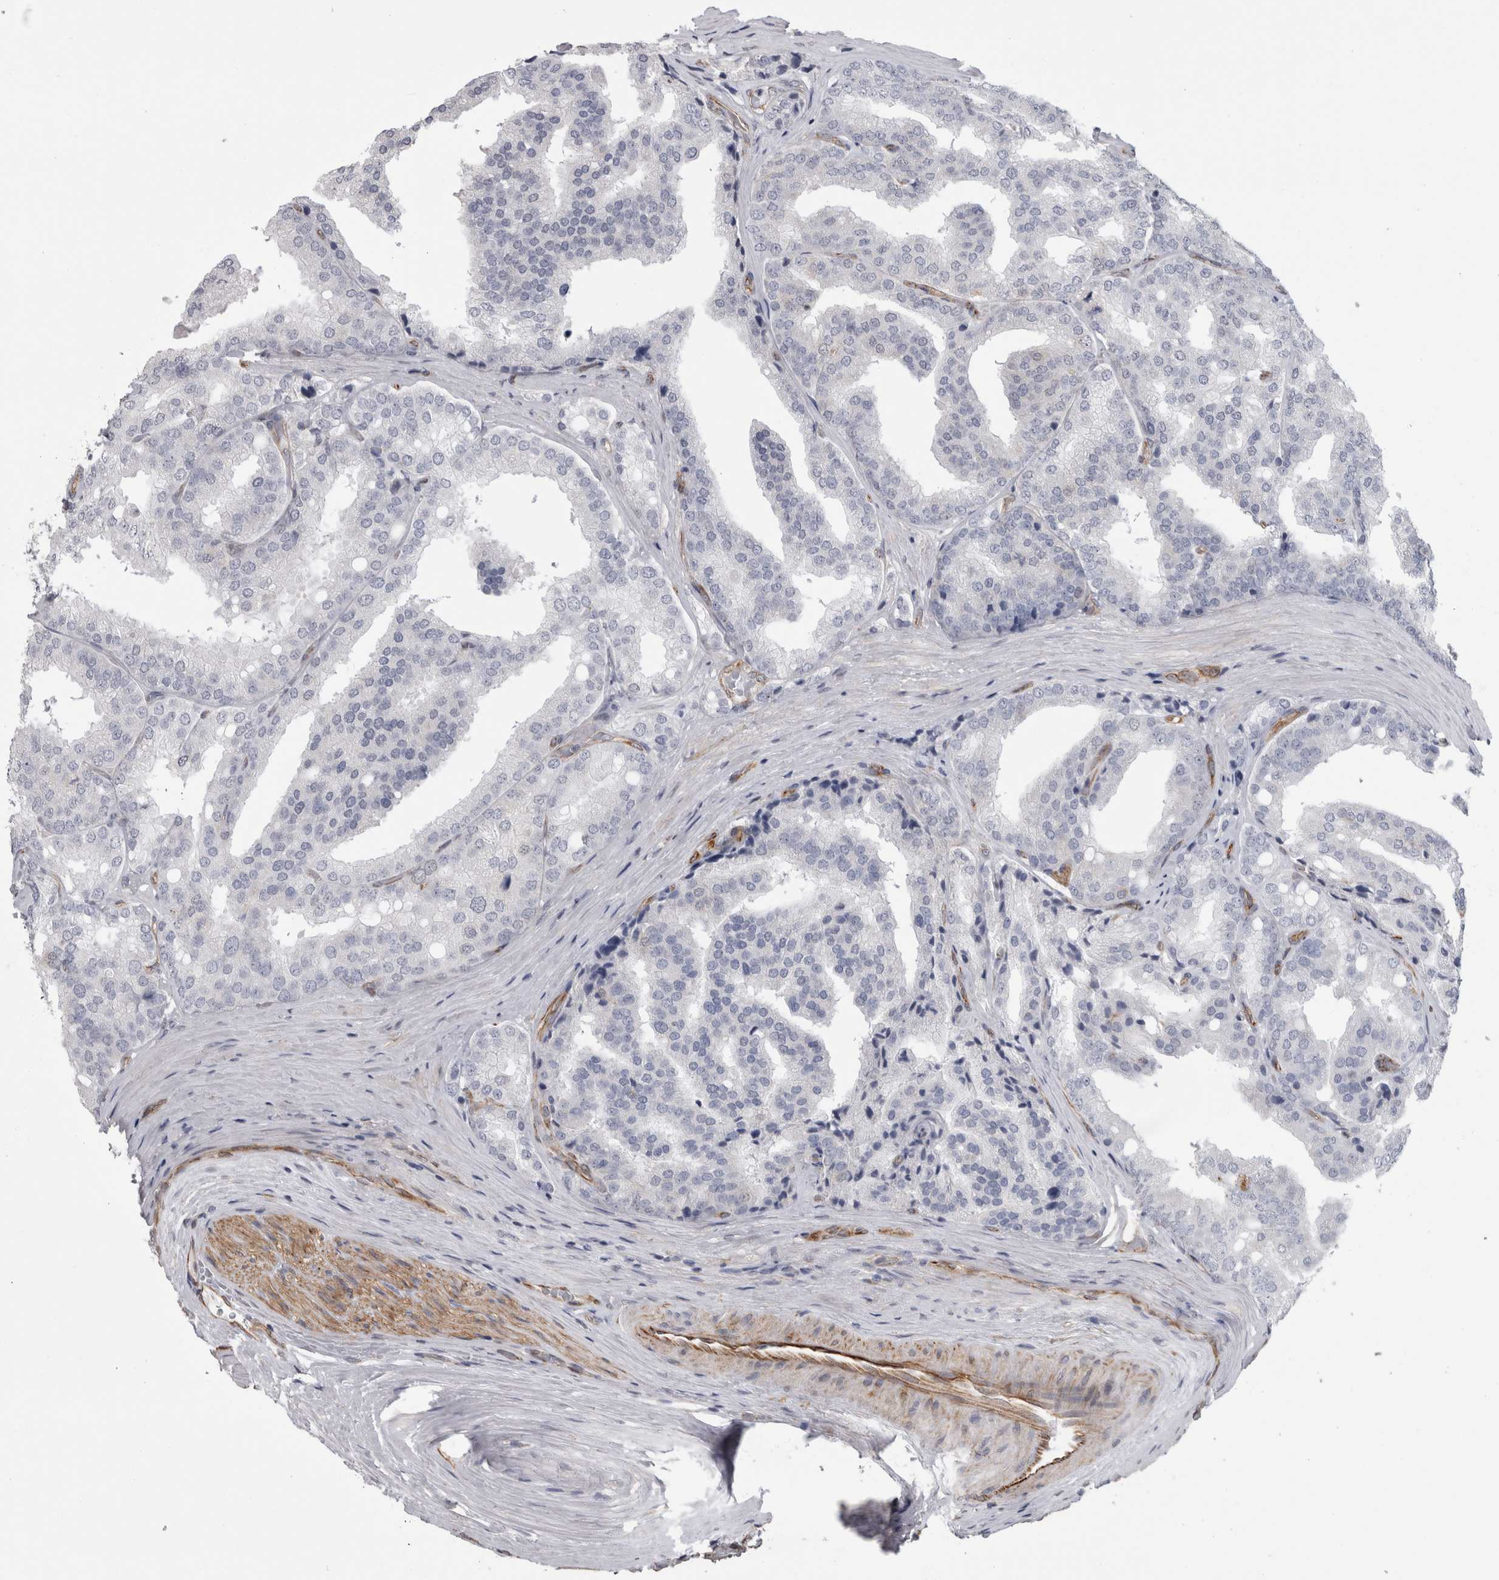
{"staining": {"intensity": "negative", "quantity": "none", "location": "none"}, "tissue": "prostate cancer", "cell_type": "Tumor cells", "image_type": "cancer", "snomed": [{"axis": "morphology", "description": "Adenocarcinoma, High grade"}, {"axis": "topography", "description": "Prostate"}], "caption": "A histopathology image of human high-grade adenocarcinoma (prostate) is negative for staining in tumor cells.", "gene": "ACOT7", "patient": {"sex": "male", "age": 50}}